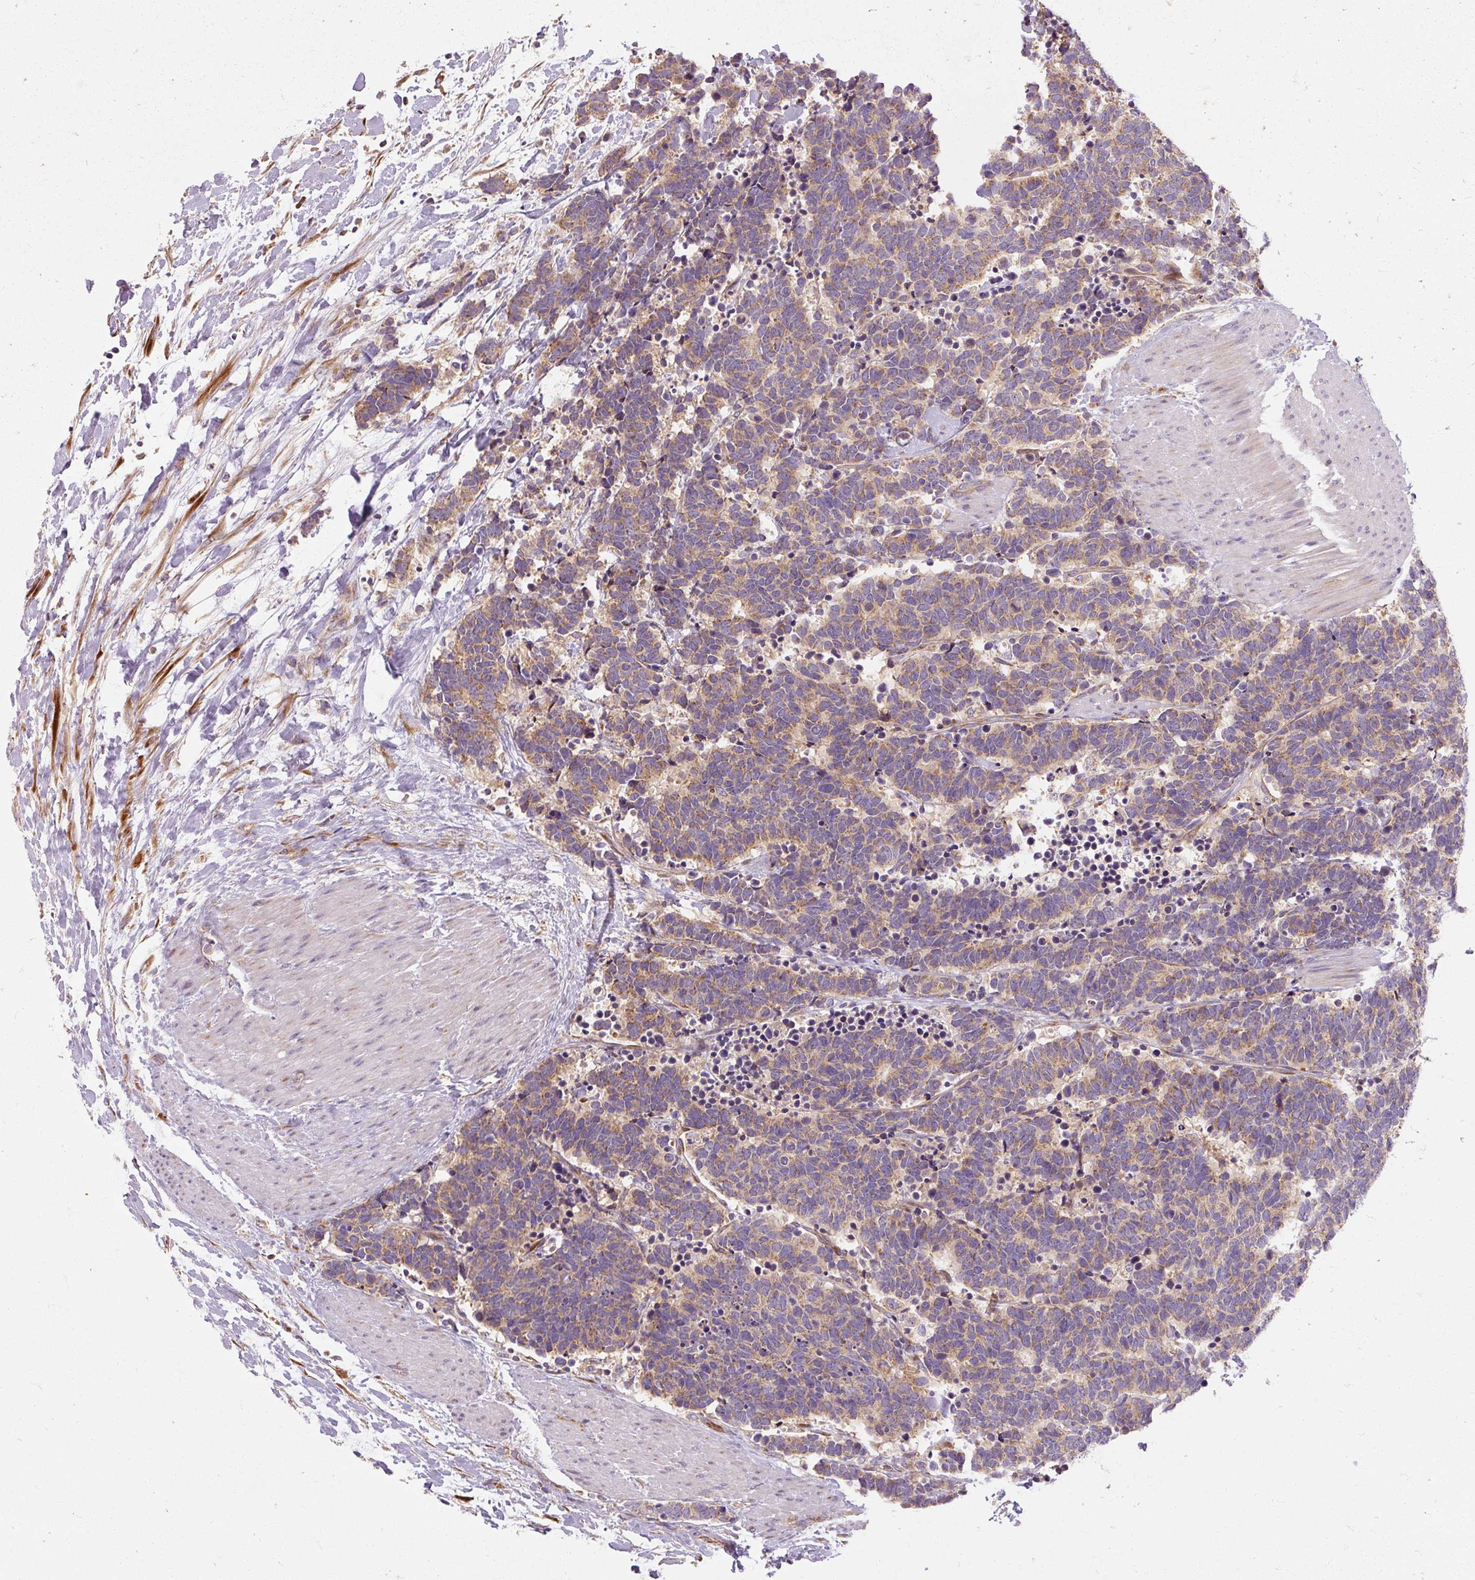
{"staining": {"intensity": "moderate", "quantity": "25%-75%", "location": "cytoplasmic/membranous"}, "tissue": "carcinoid", "cell_type": "Tumor cells", "image_type": "cancer", "snomed": [{"axis": "morphology", "description": "Carcinoma, NOS"}, {"axis": "morphology", "description": "Carcinoid, malignant, NOS"}, {"axis": "topography", "description": "Prostate"}], "caption": "Immunohistochemical staining of carcinoid demonstrates medium levels of moderate cytoplasmic/membranous protein expression in approximately 25%-75% of tumor cells.", "gene": "PRSS48", "patient": {"sex": "male", "age": 57}}